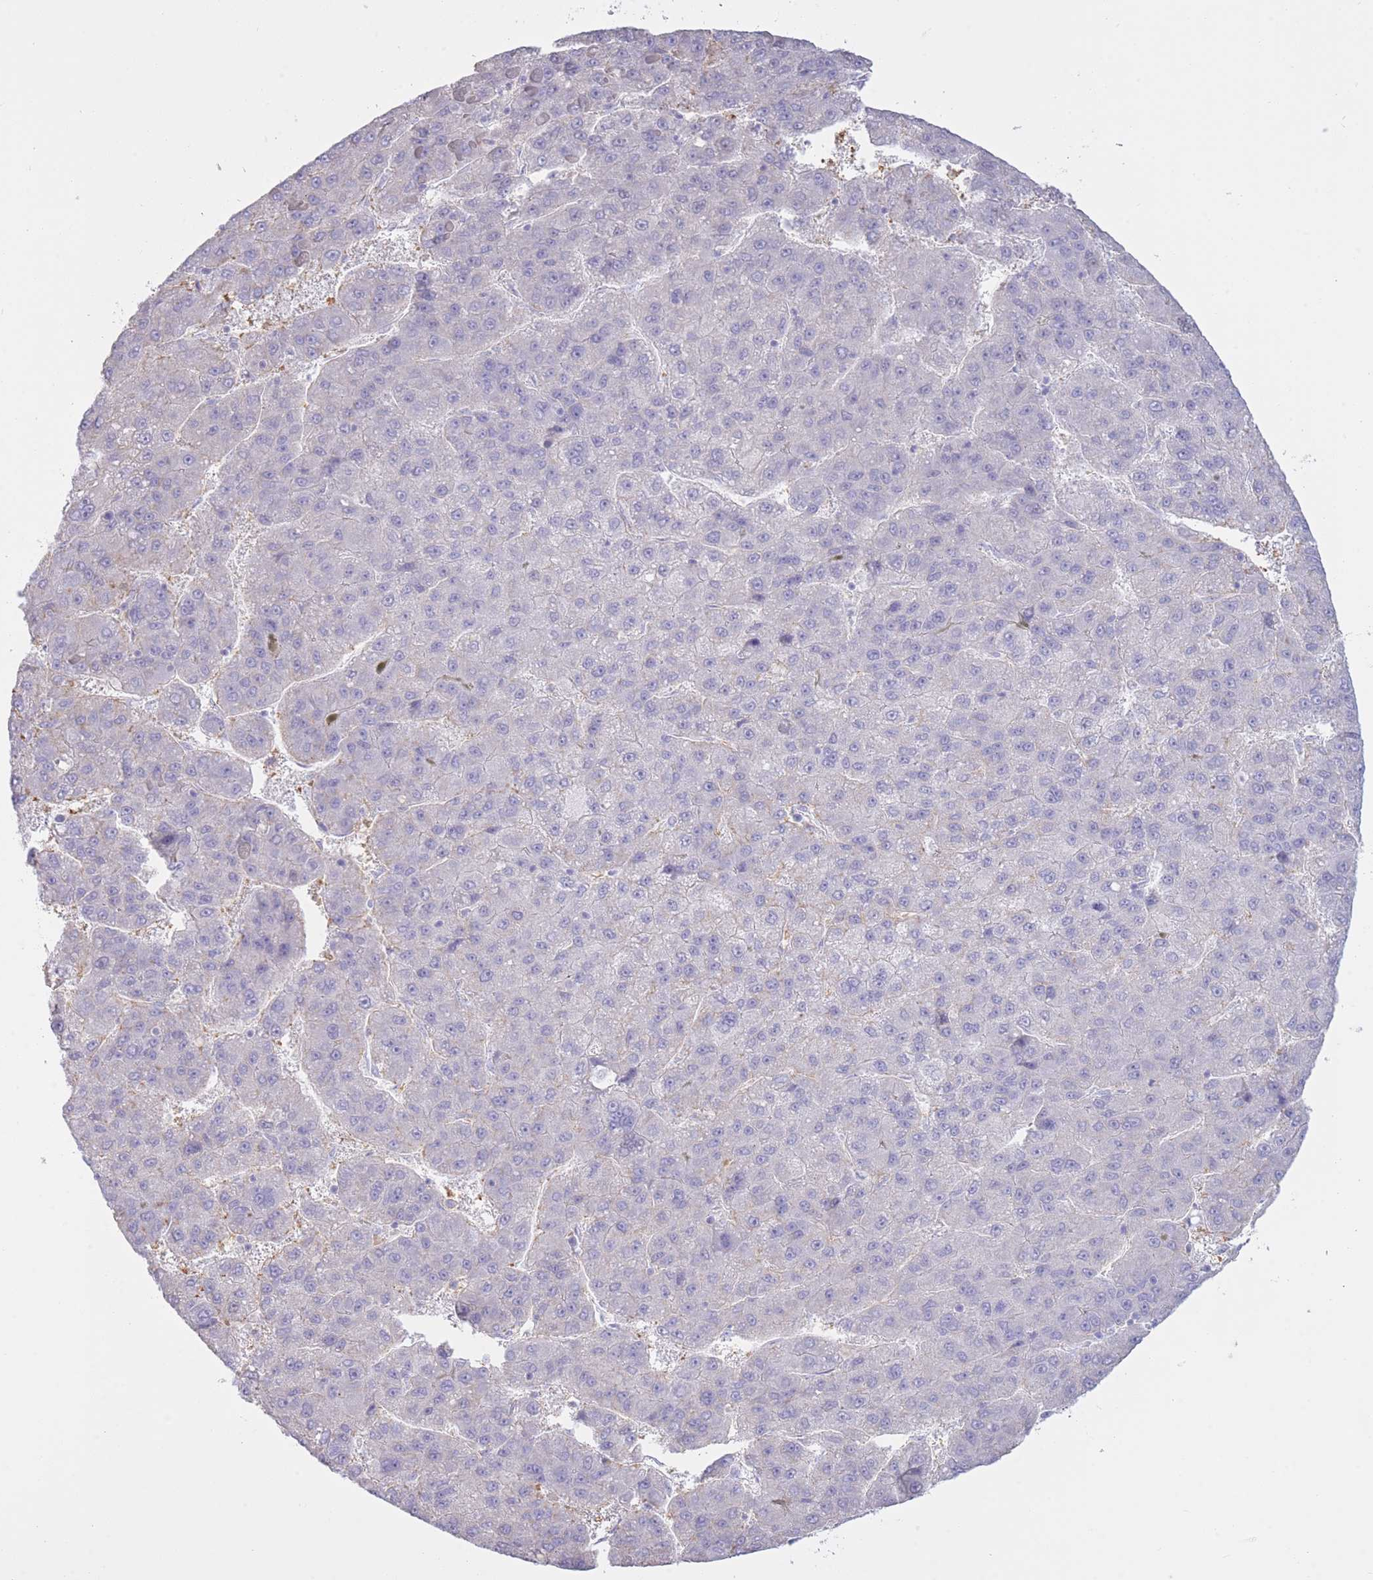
{"staining": {"intensity": "weak", "quantity": "<25%", "location": "nuclear"}, "tissue": "liver cancer", "cell_type": "Tumor cells", "image_type": "cancer", "snomed": [{"axis": "morphology", "description": "Carcinoma, Hepatocellular, NOS"}, {"axis": "topography", "description": "Liver"}], "caption": "Liver hepatocellular carcinoma was stained to show a protein in brown. There is no significant positivity in tumor cells. (Stains: DAB (3,3'-diaminobenzidine) immunohistochemistry (IHC) with hematoxylin counter stain, Microscopy: brightfield microscopy at high magnification).", "gene": "AP3S2", "patient": {"sex": "female", "age": 82}}